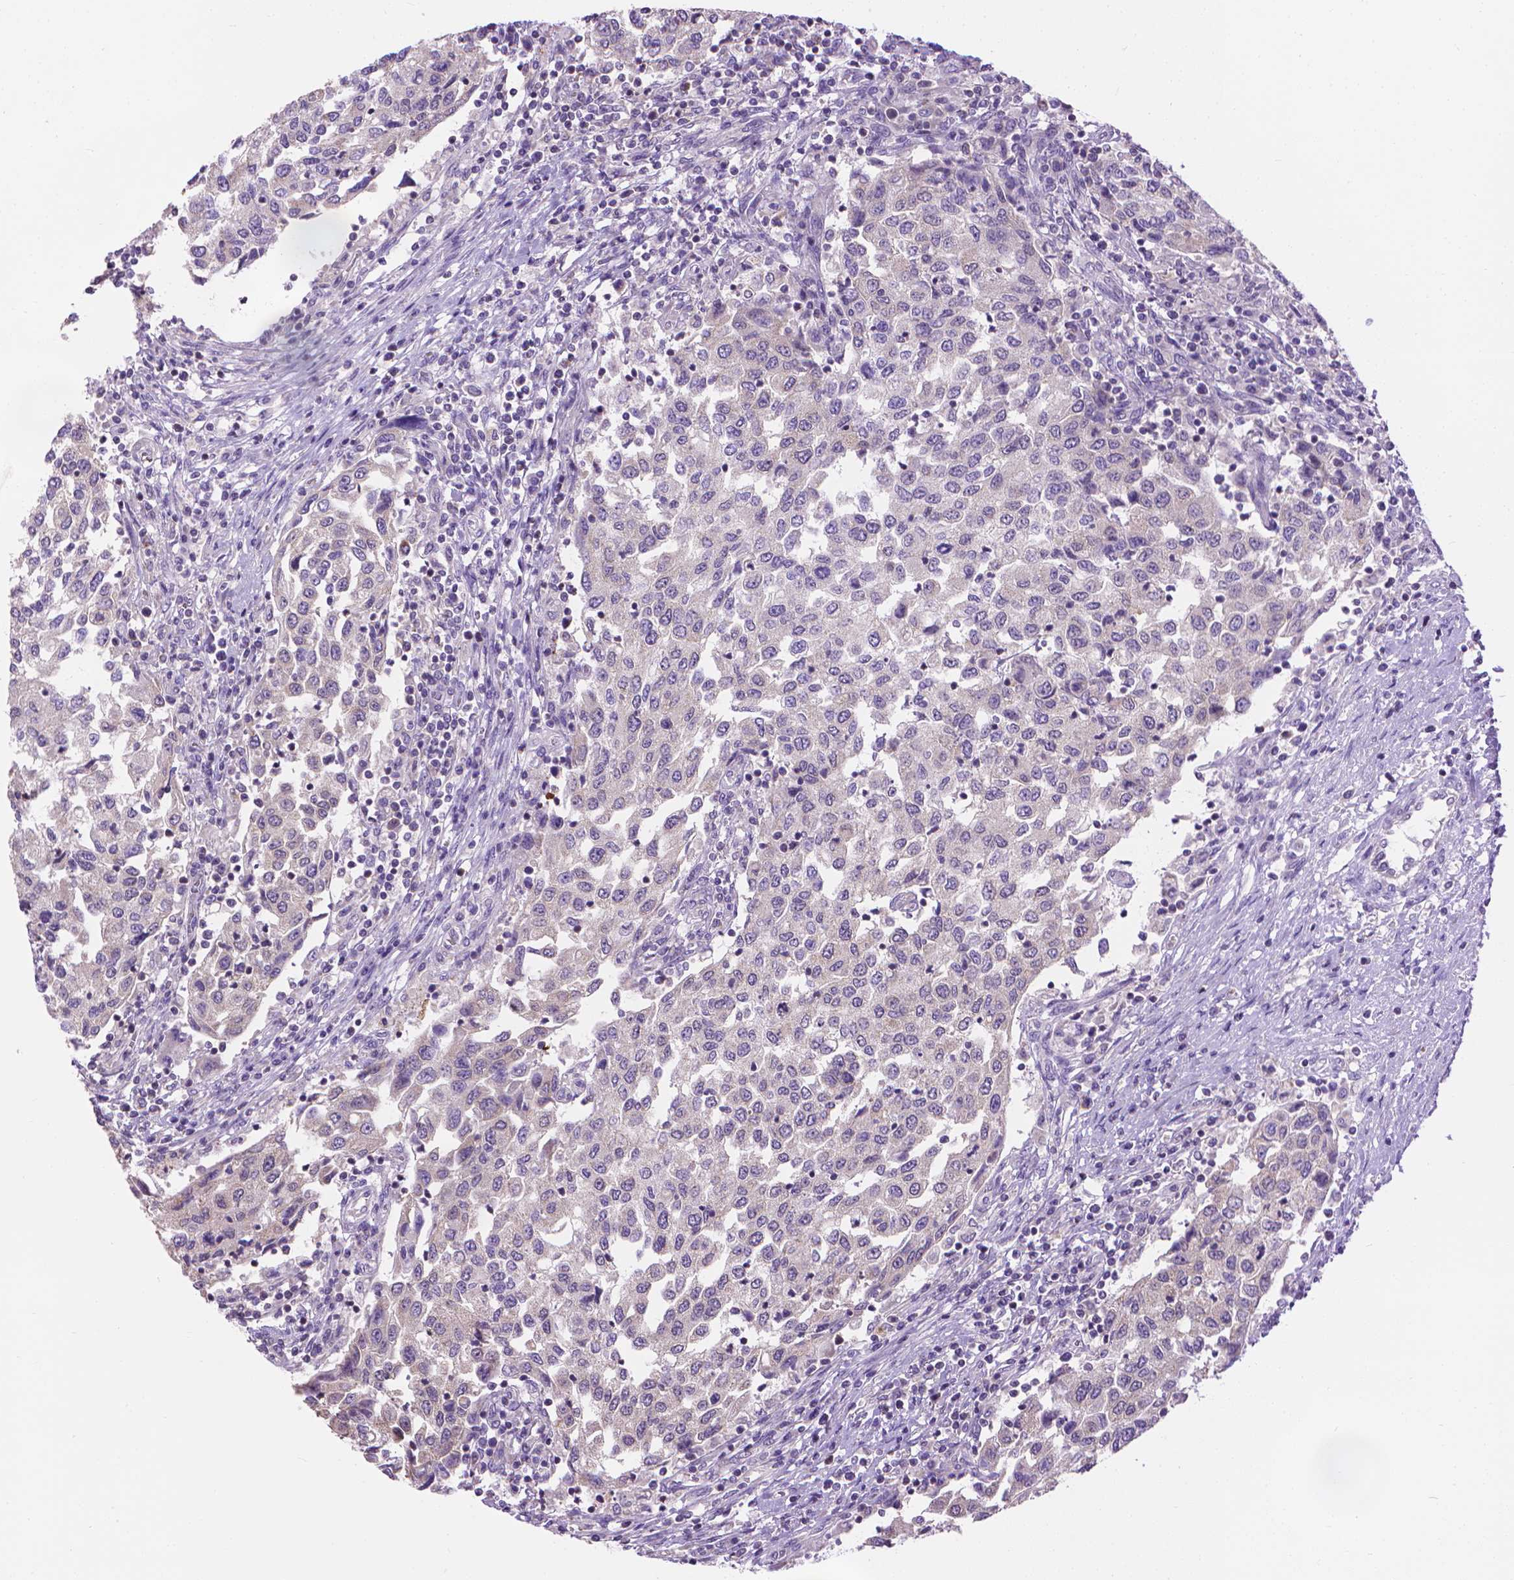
{"staining": {"intensity": "negative", "quantity": "none", "location": "none"}, "tissue": "urothelial cancer", "cell_type": "Tumor cells", "image_type": "cancer", "snomed": [{"axis": "morphology", "description": "Urothelial carcinoma, High grade"}, {"axis": "topography", "description": "Urinary bladder"}], "caption": "Human high-grade urothelial carcinoma stained for a protein using immunohistochemistry demonstrates no expression in tumor cells.", "gene": "SYN1", "patient": {"sex": "female", "age": 78}}